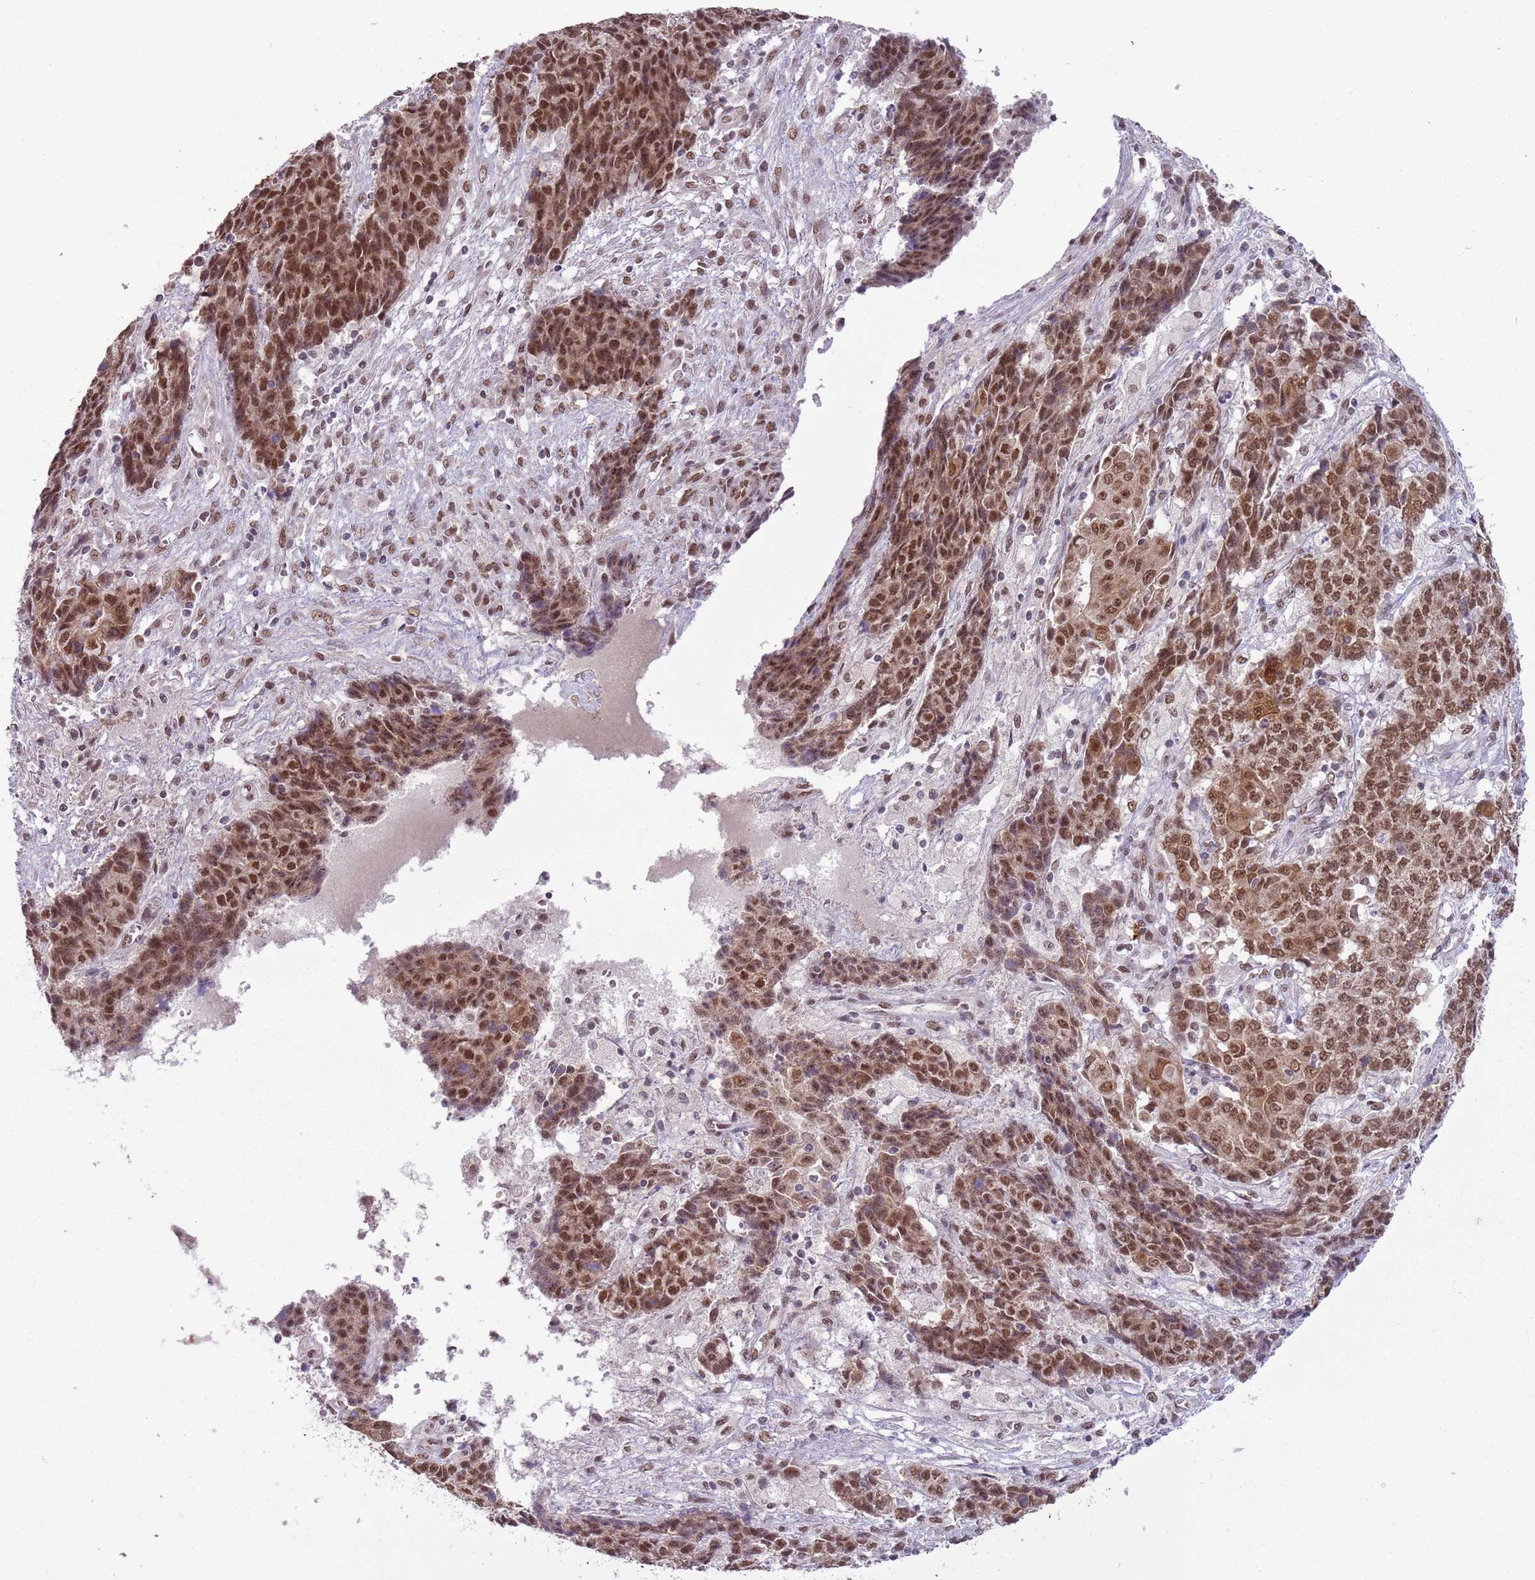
{"staining": {"intensity": "moderate", "quantity": ">75%", "location": "nuclear"}, "tissue": "ovarian cancer", "cell_type": "Tumor cells", "image_type": "cancer", "snomed": [{"axis": "morphology", "description": "Carcinoma, endometroid"}, {"axis": "topography", "description": "Ovary"}], "caption": "Immunohistochemistry (IHC) histopathology image of human ovarian cancer stained for a protein (brown), which exhibits medium levels of moderate nuclear positivity in about >75% of tumor cells.", "gene": "FAM120AOS", "patient": {"sex": "female", "age": 42}}